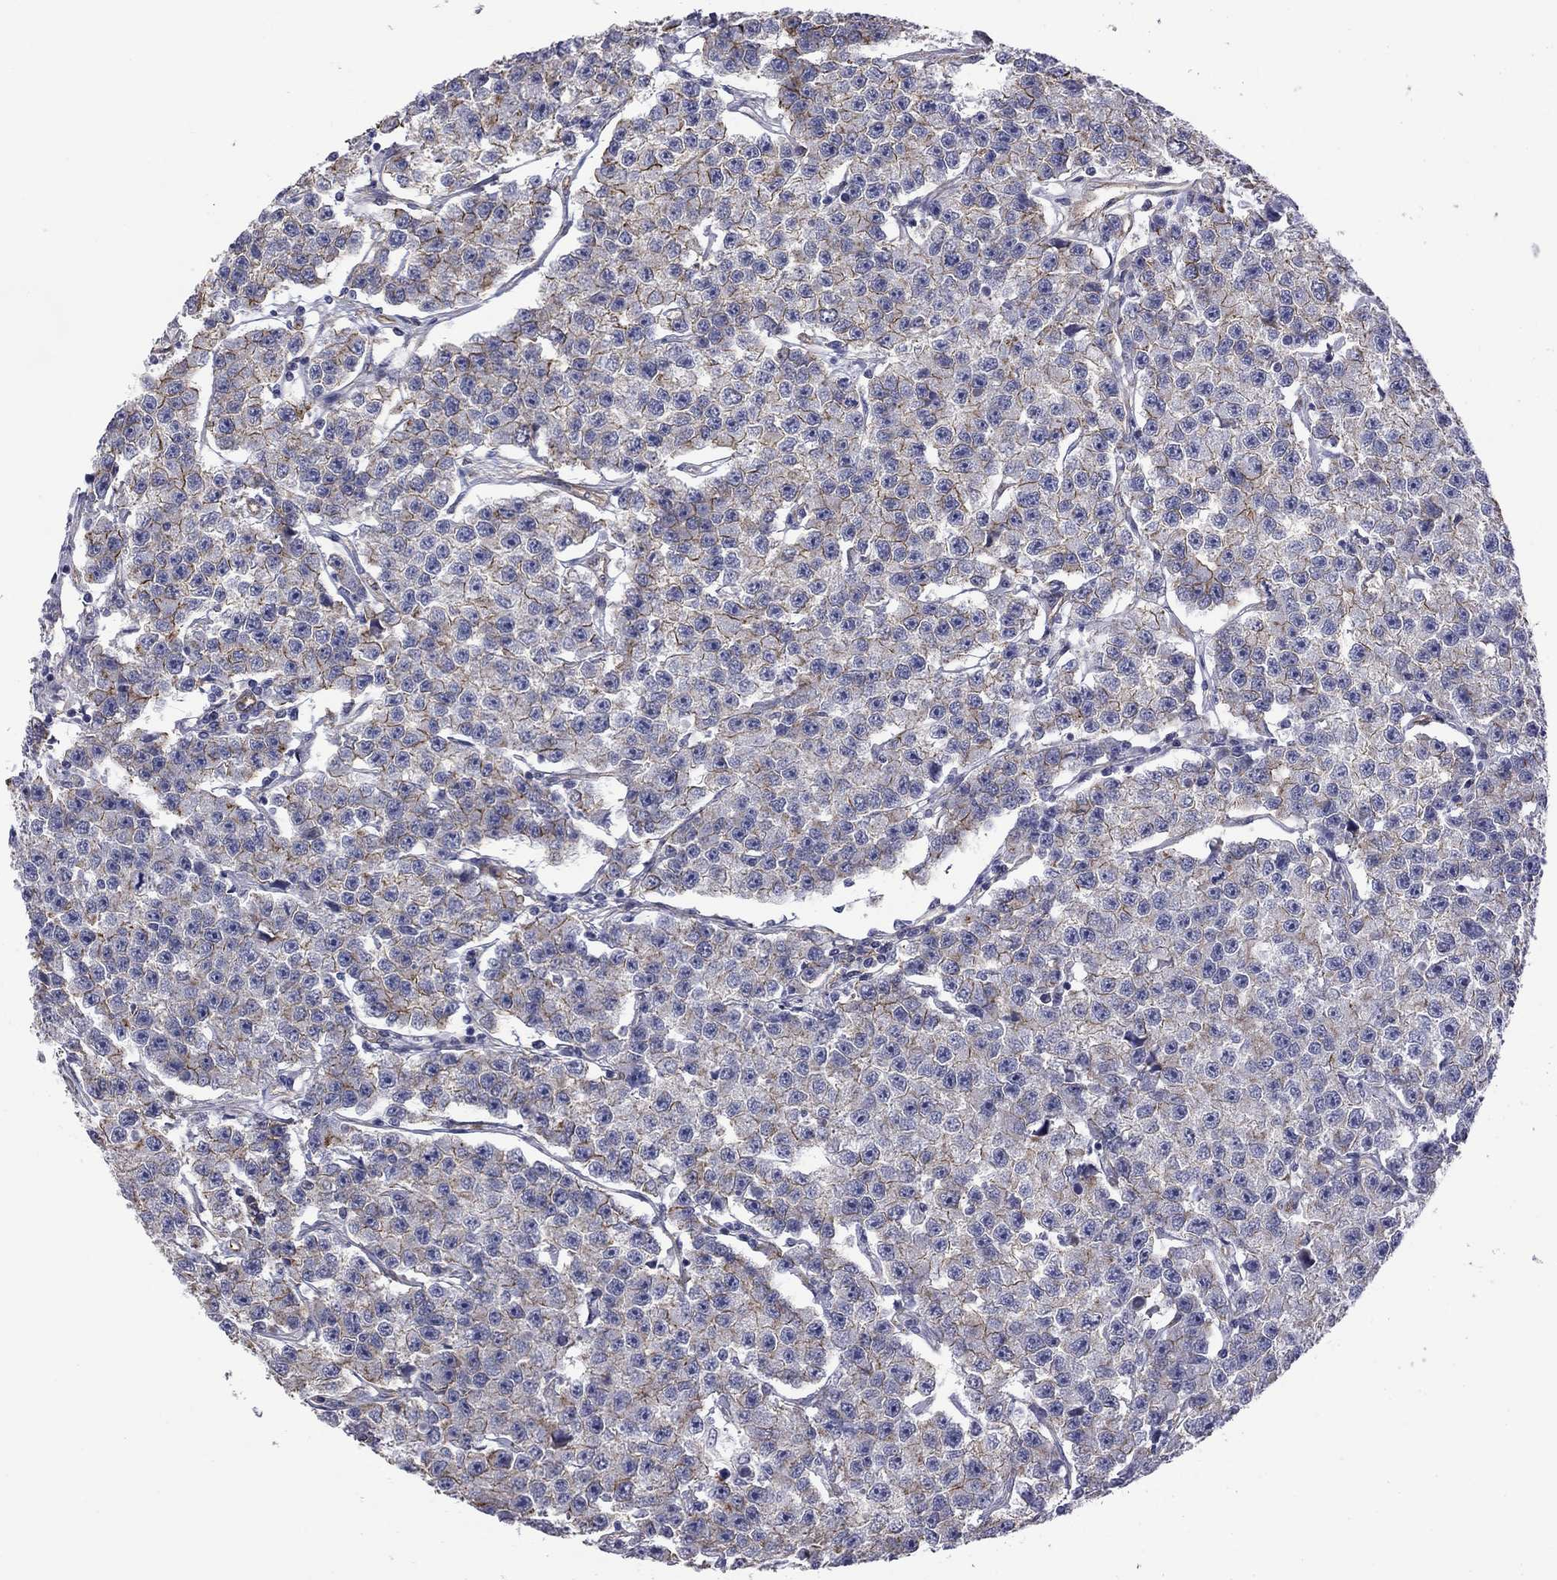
{"staining": {"intensity": "moderate", "quantity": "25%-75%", "location": "cytoplasmic/membranous"}, "tissue": "testis cancer", "cell_type": "Tumor cells", "image_type": "cancer", "snomed": [{"axis": "morphology", "description": "Seminoma, NOS"}, {"axis": "topography", "description": "Testis"}], "caption": "Testis seminoma was stained to show a protein in brown. There is medium levels of moderate cytoplasmic/membranous staining in approximately 25%-75% of tumor cells.", "gene": "TCHH", "patient": {"sex": "male", "age": 59}}